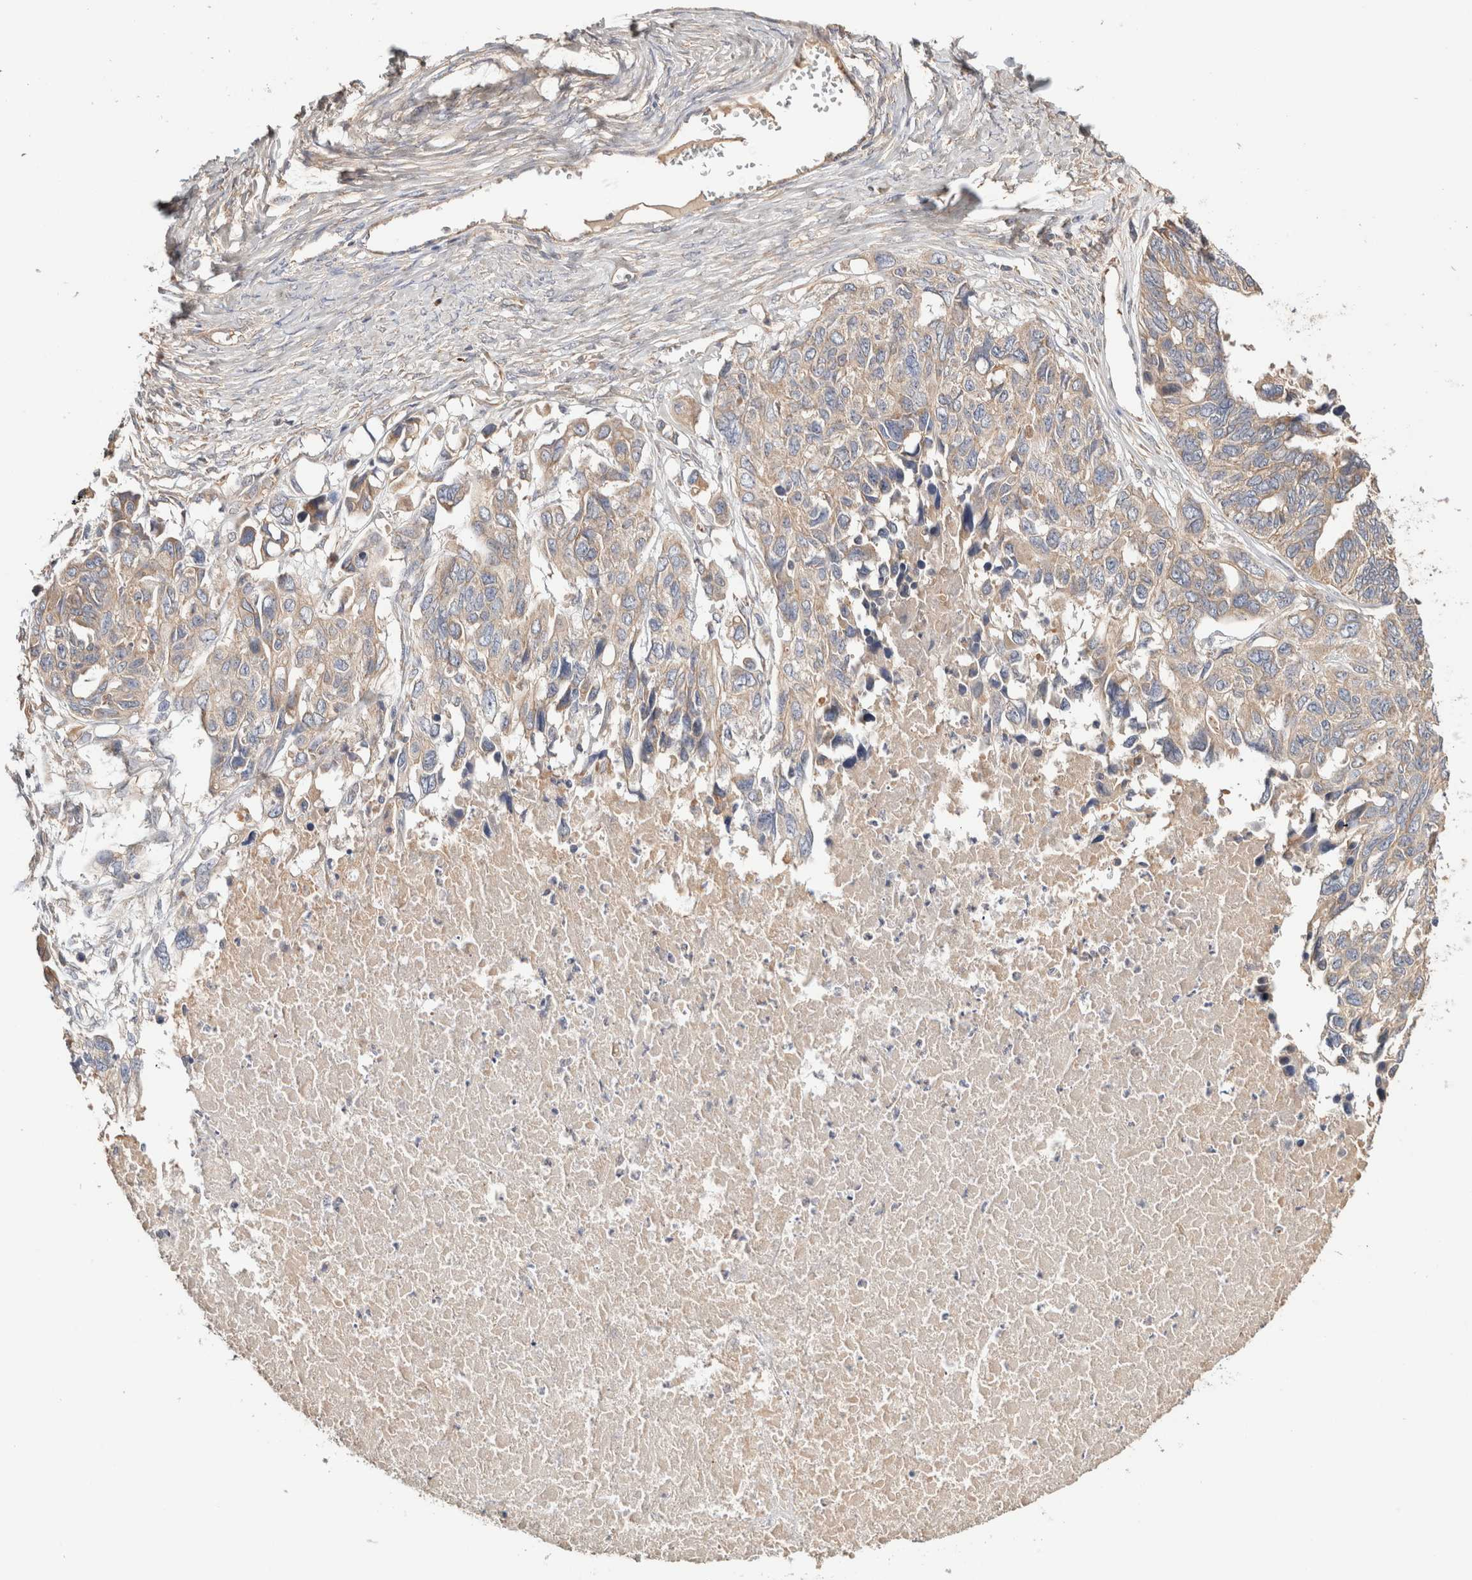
{"staining": {"intensity": "weak", "quantity": ">75%", "location": "cytoplasmic/membranous"}, "tissue": "ovarian cancer", "cell_type": "Tumor cells", "image_type": "cancer", "snomed": [{"axis": "morphology", "description": "Cystadenocarcinoma, serous, NOS"}, {"axis": "topography", "description": "Ovary"}], "caption": "This is a micrograph of IHC staining of serous cystadenocarcinoma (ovarian), which shows weak expression in the cytoplasmic/membranous of tumor cells.", "gene": "B3GNTL1", "patient": {"sex": "female", "age": 79}}